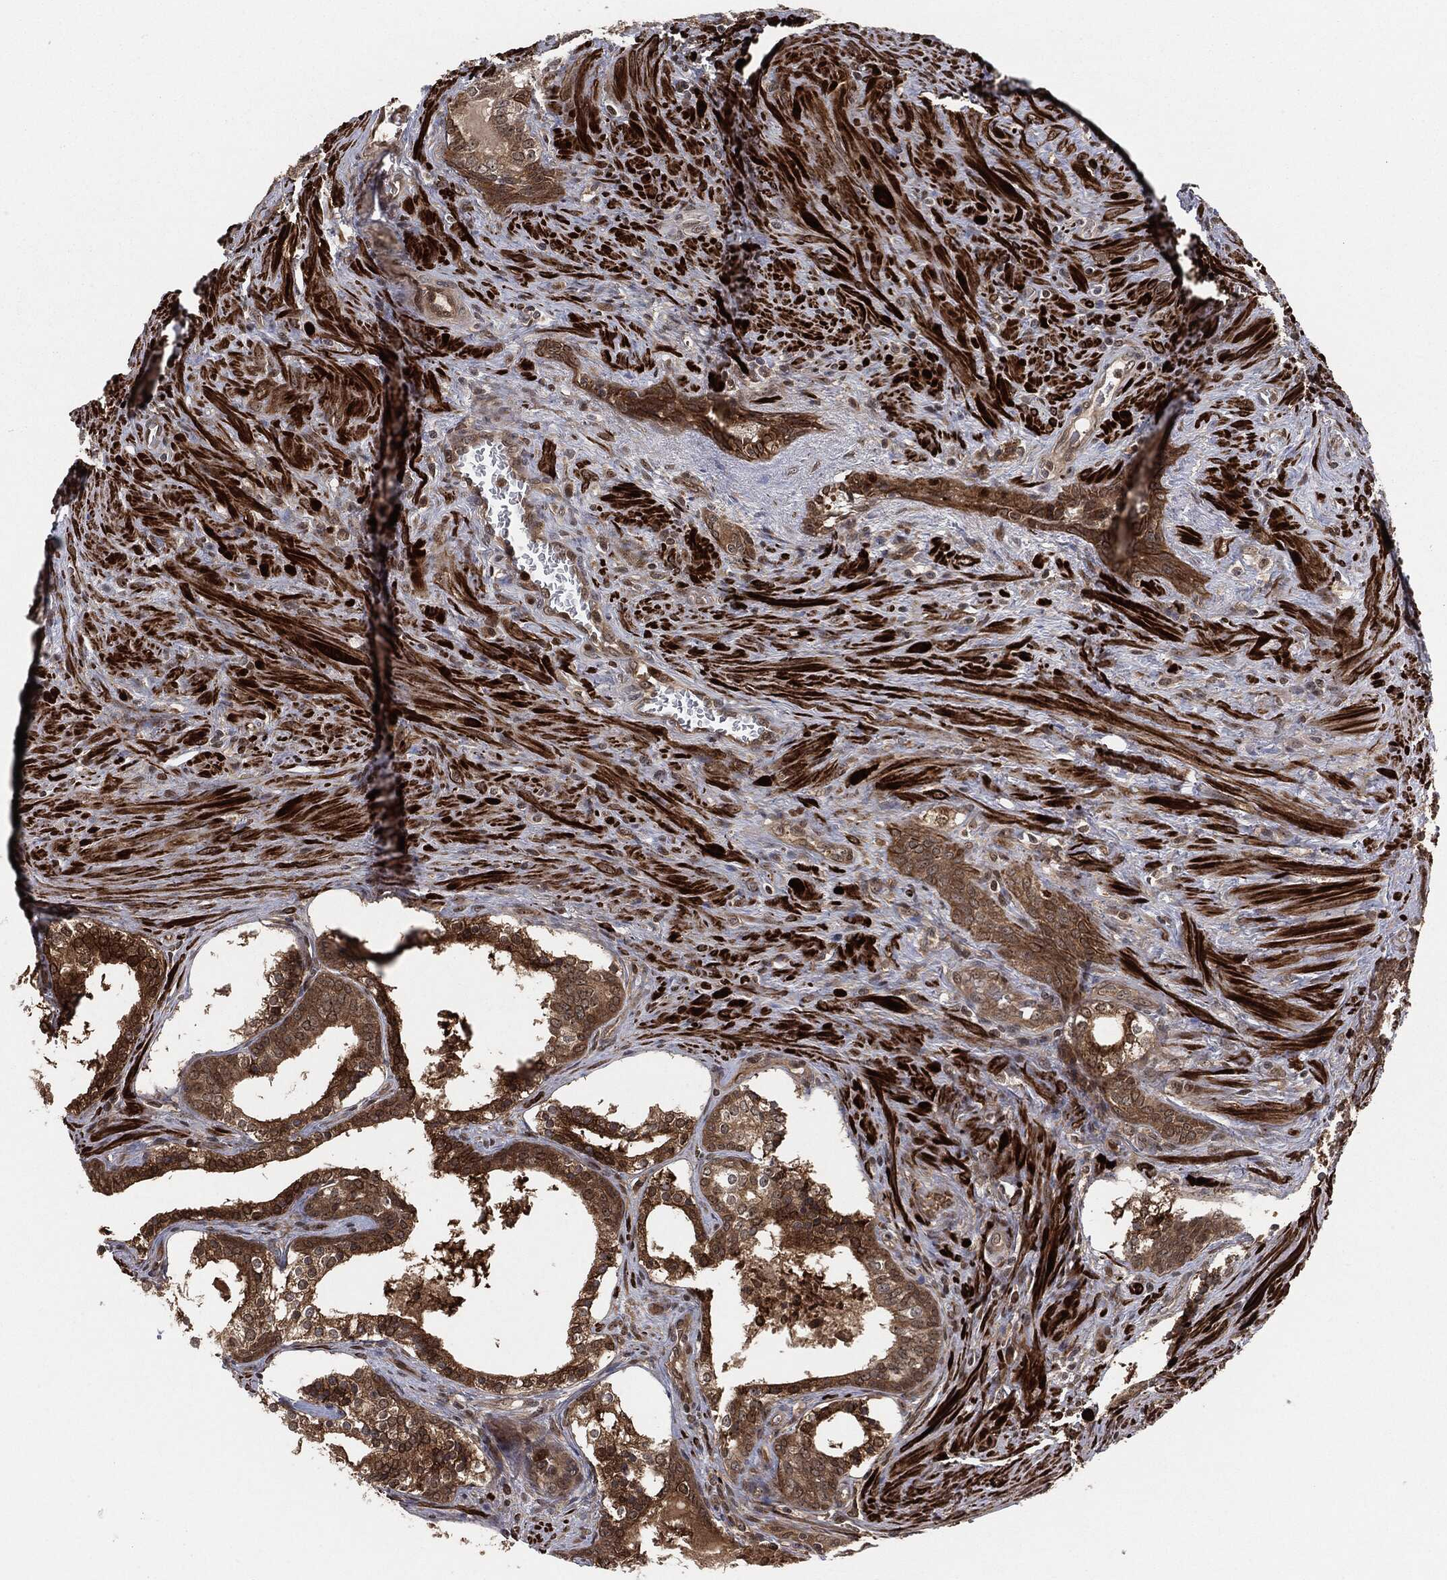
{"staining": {"intensity": "moderate", "quantity": ">75%", "location": "cytoplasmic/membranous"}, "tissue": "prostate cancer", "cell_type": "Tumor cells", "image_type": "cancer", "snomed": [{"axis": "morphology", "description": "Adenocarcinoma, NOS"}, {"axis": "morphology", "description": "Adenocarcinoma, High grade"}, {"axis": "topography", "description": "Prostate"}], "caption": "The immunohistochemical stain highlights moderate cytoplasmic/membranous staining in tumor cells of prostate cancer tissue.", "gene": "CAPRIN2", "patient": {"sex": "male", "age": 61}}